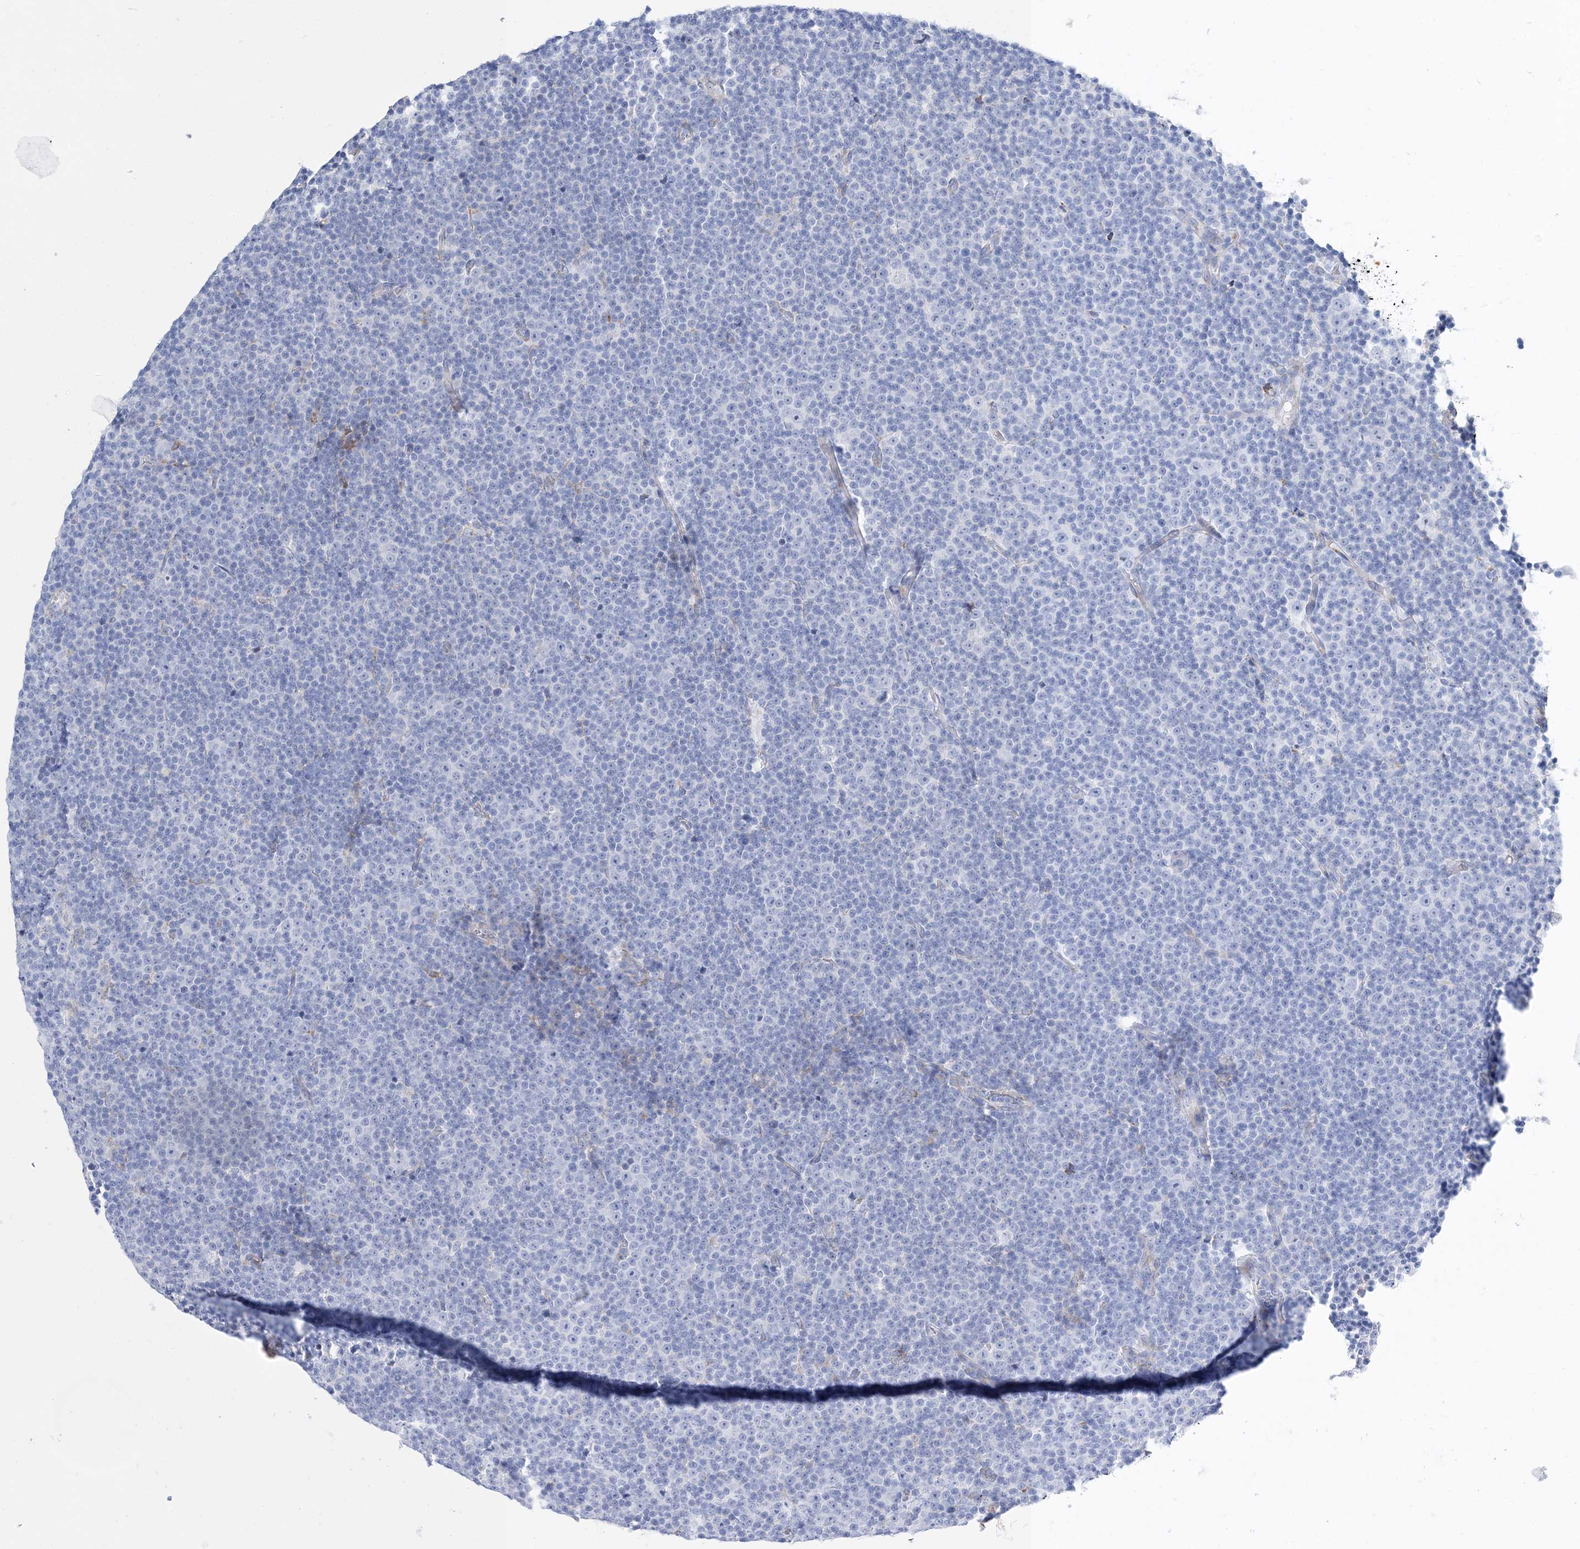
{"staining": {"intensity": "negative", "quantity": "none", "location": "none"}, "tissue": "lymphoma", "cell_type": "Tumor cells", "image_type": "cancer", "snomed": [{"axis": "morphology", "description": "Malignant lymphoma, non-Hodgkin's type, Low grade"}, {"axis": "topography", "description": "Lymph node"}], "caption": "This histopathology image is of lymphoma stained with immunohistochemistry to label a protein in brown with the nuclei are counter-stained blue. There is no positivity in tumor cells. (DAB (3,3'-diaminobenzidine) IHC with hematoxylin counter stain).", "gene": "TSPYL6", "patient": {"sex": "female", "age": 67}}